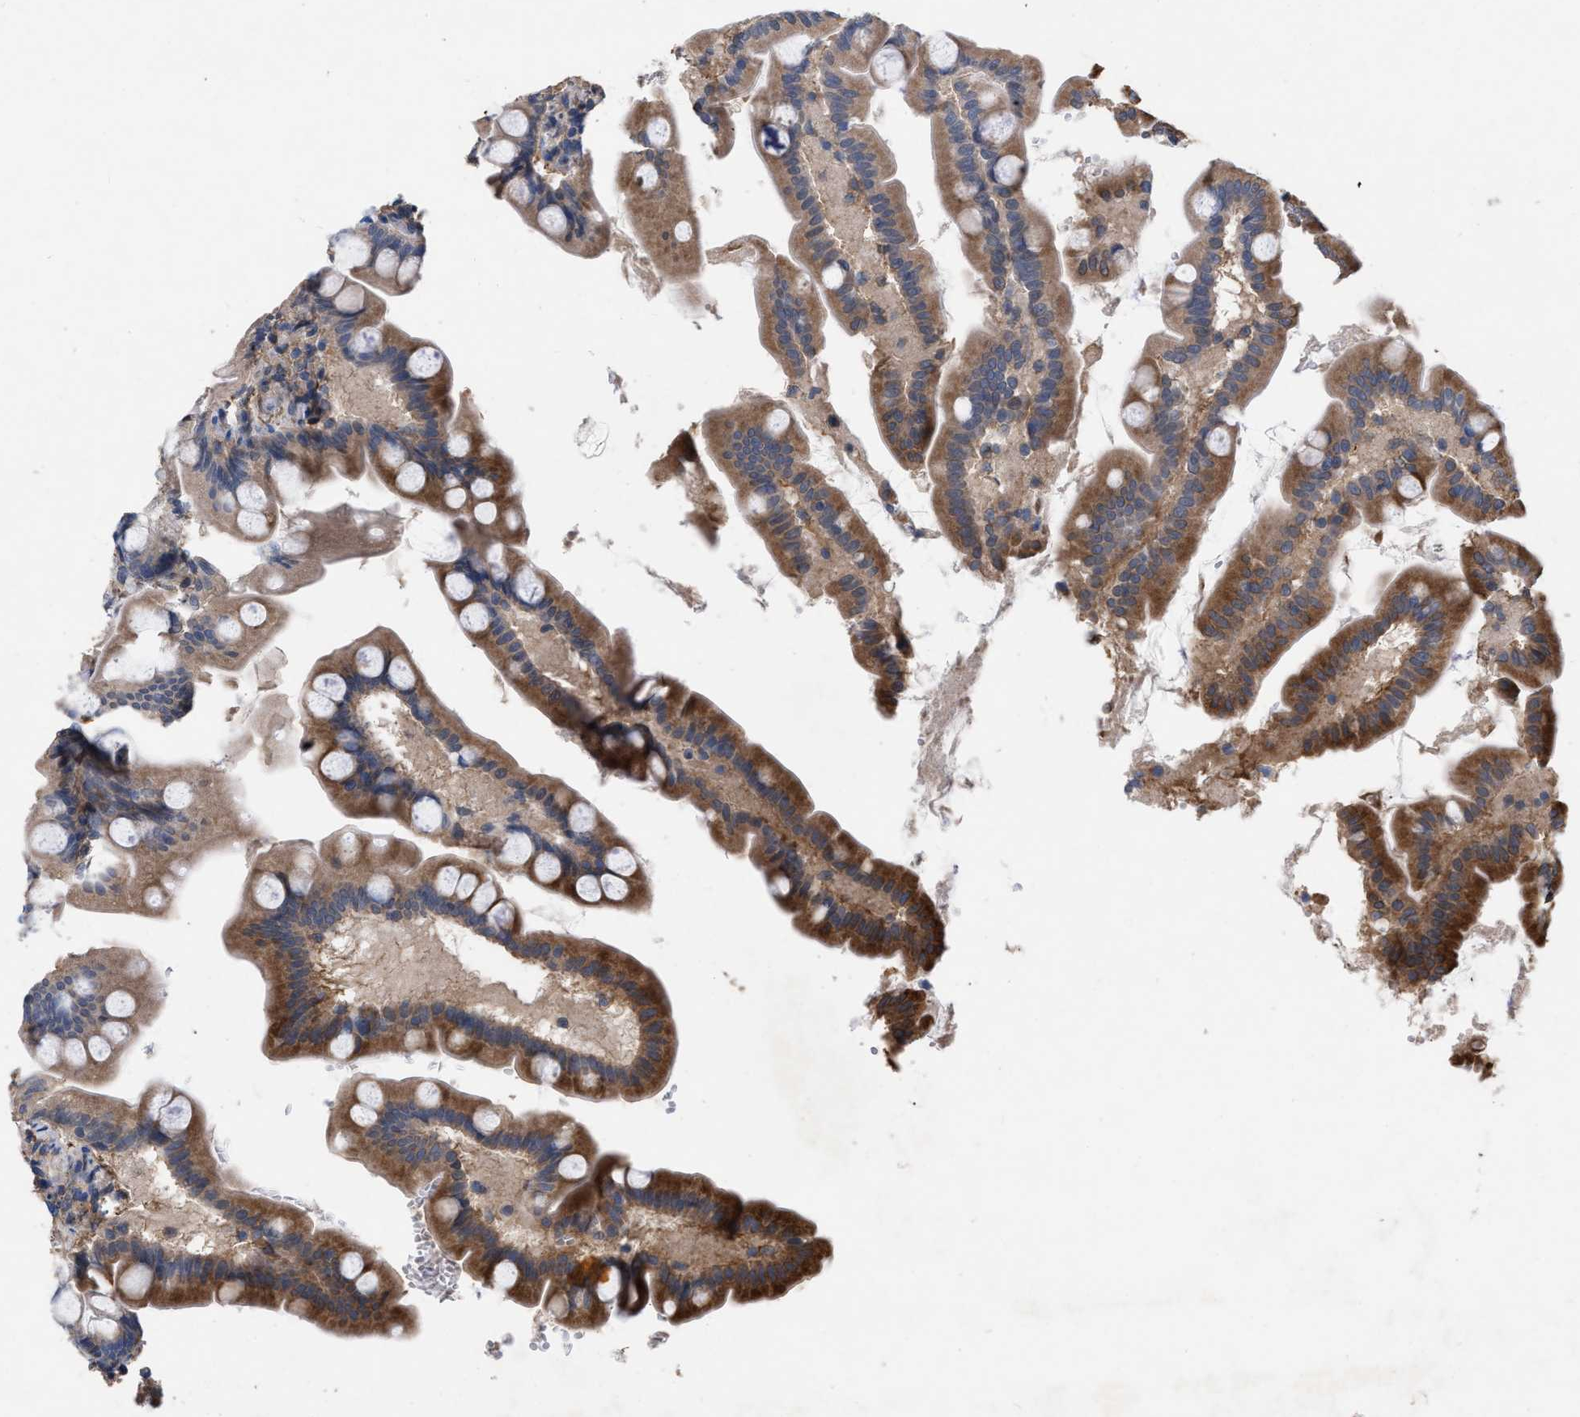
{"staining": {"intensity": "strong", "quantity": "<25%", "location": "cytoplasmic/membranous"}, "tissue": "small intestine", "cell_type": "Glandular cells", "image_type": "normal", "snomed": [{"axis": "morphology", "description": "Normal tissue, NOS"}, {"axis": "topography", "description": "Small intestine"}], "caption": "Small intestine stained for a protein (brown) shows strong cytoplasmic/membranous positive expression in approximately <25% of glandular cells.", "gene": "TMEM131", "patient": {"sex": "female", "age": 56}}